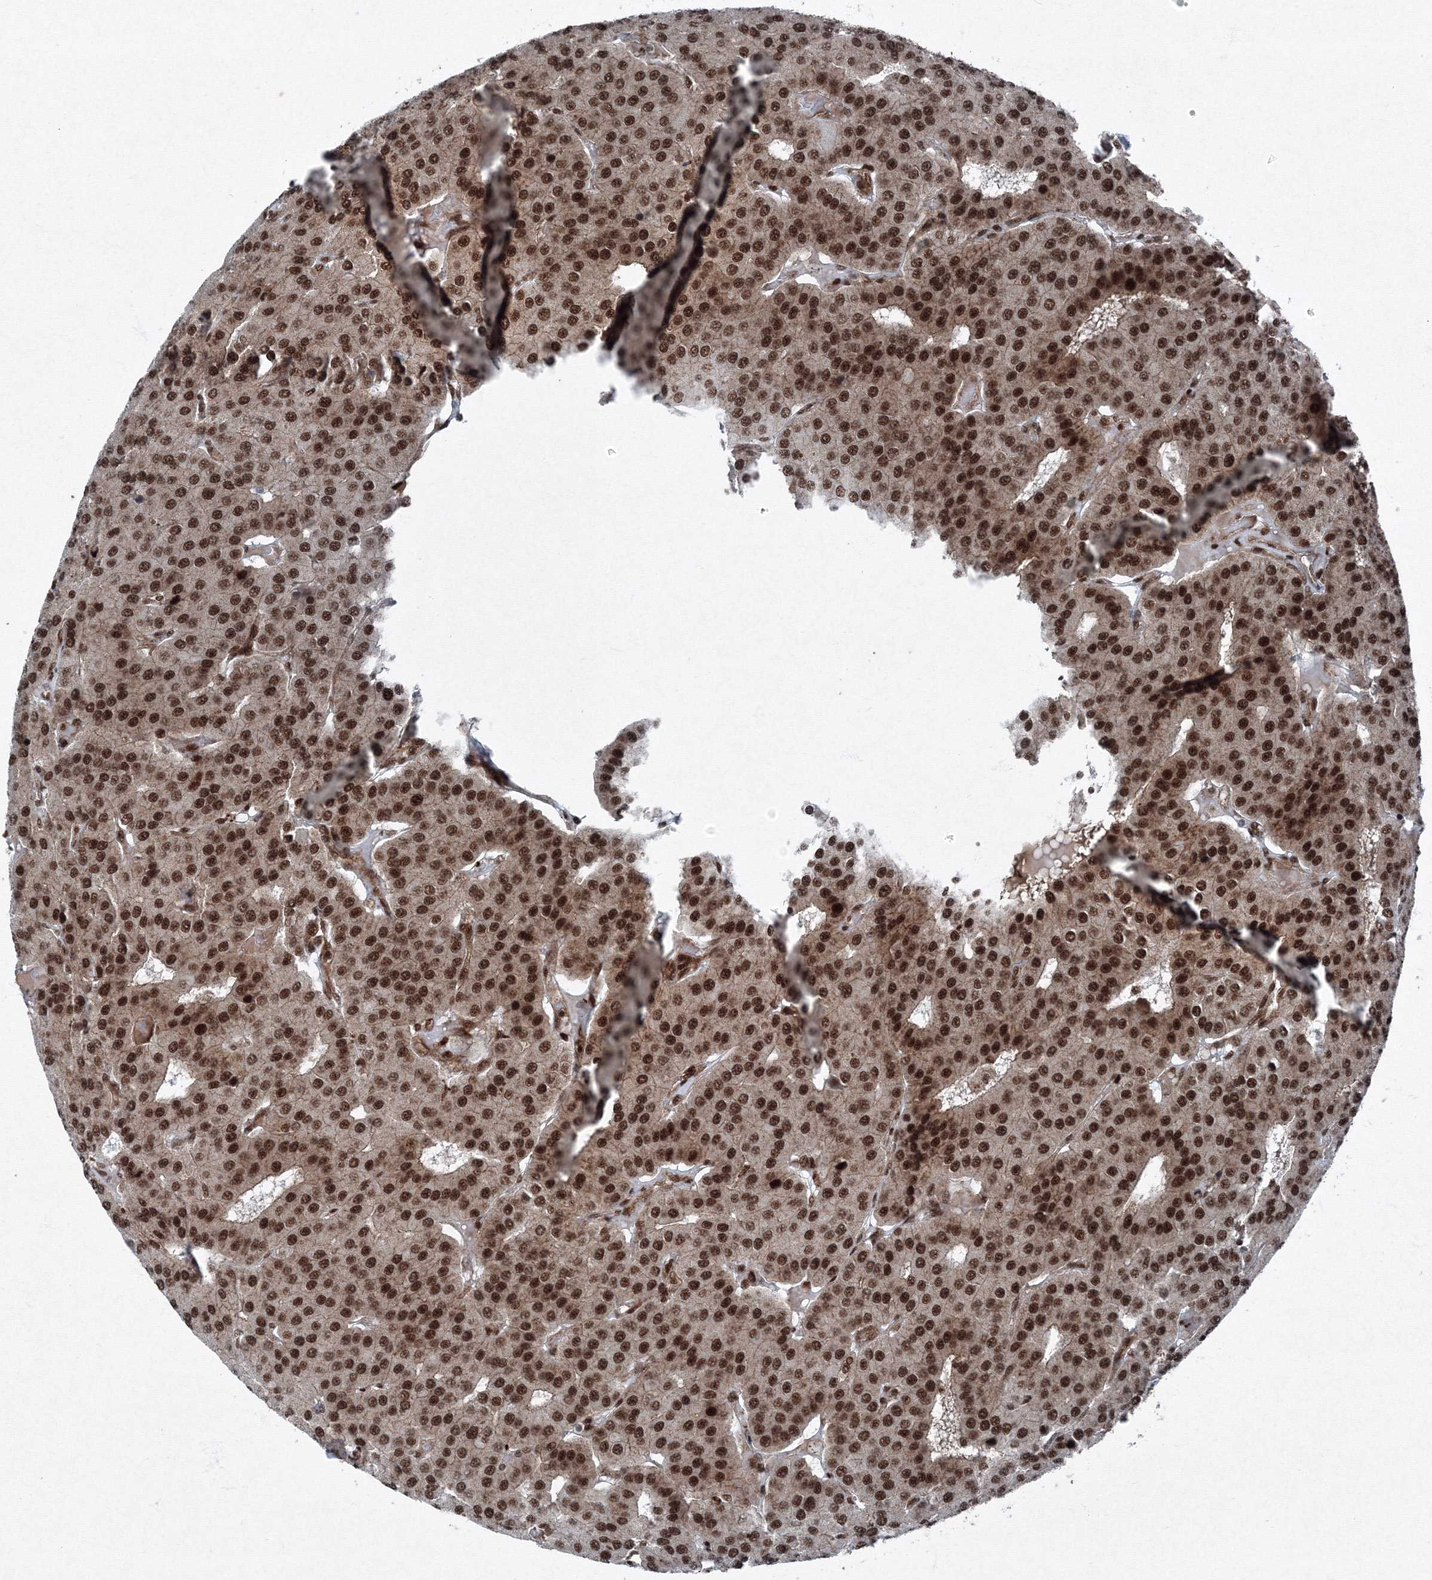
{"staining": {"intensity": "strong", "quantity": ">75%", "location": "nuclear"}, "tissue": "parathyroid gland", "cell_type": "Glandular cells", "image_type": "normal", "snomed": [{"axis": "morphology", "description": "Normal tissue, NOS"}, {"axis": "morphology", "description": "Adenoma, NOS"}, {"axis": "topography", "description": "Parathyroid gland"}], "caption": "Protein staining reveals strong nuclear staining in about >75% of glandular cells in unremarkable parathyroid gland. Nuclei are stained in blue.", "gene": "SNRPC", "patient": {"sex": "female", "age": 86}}